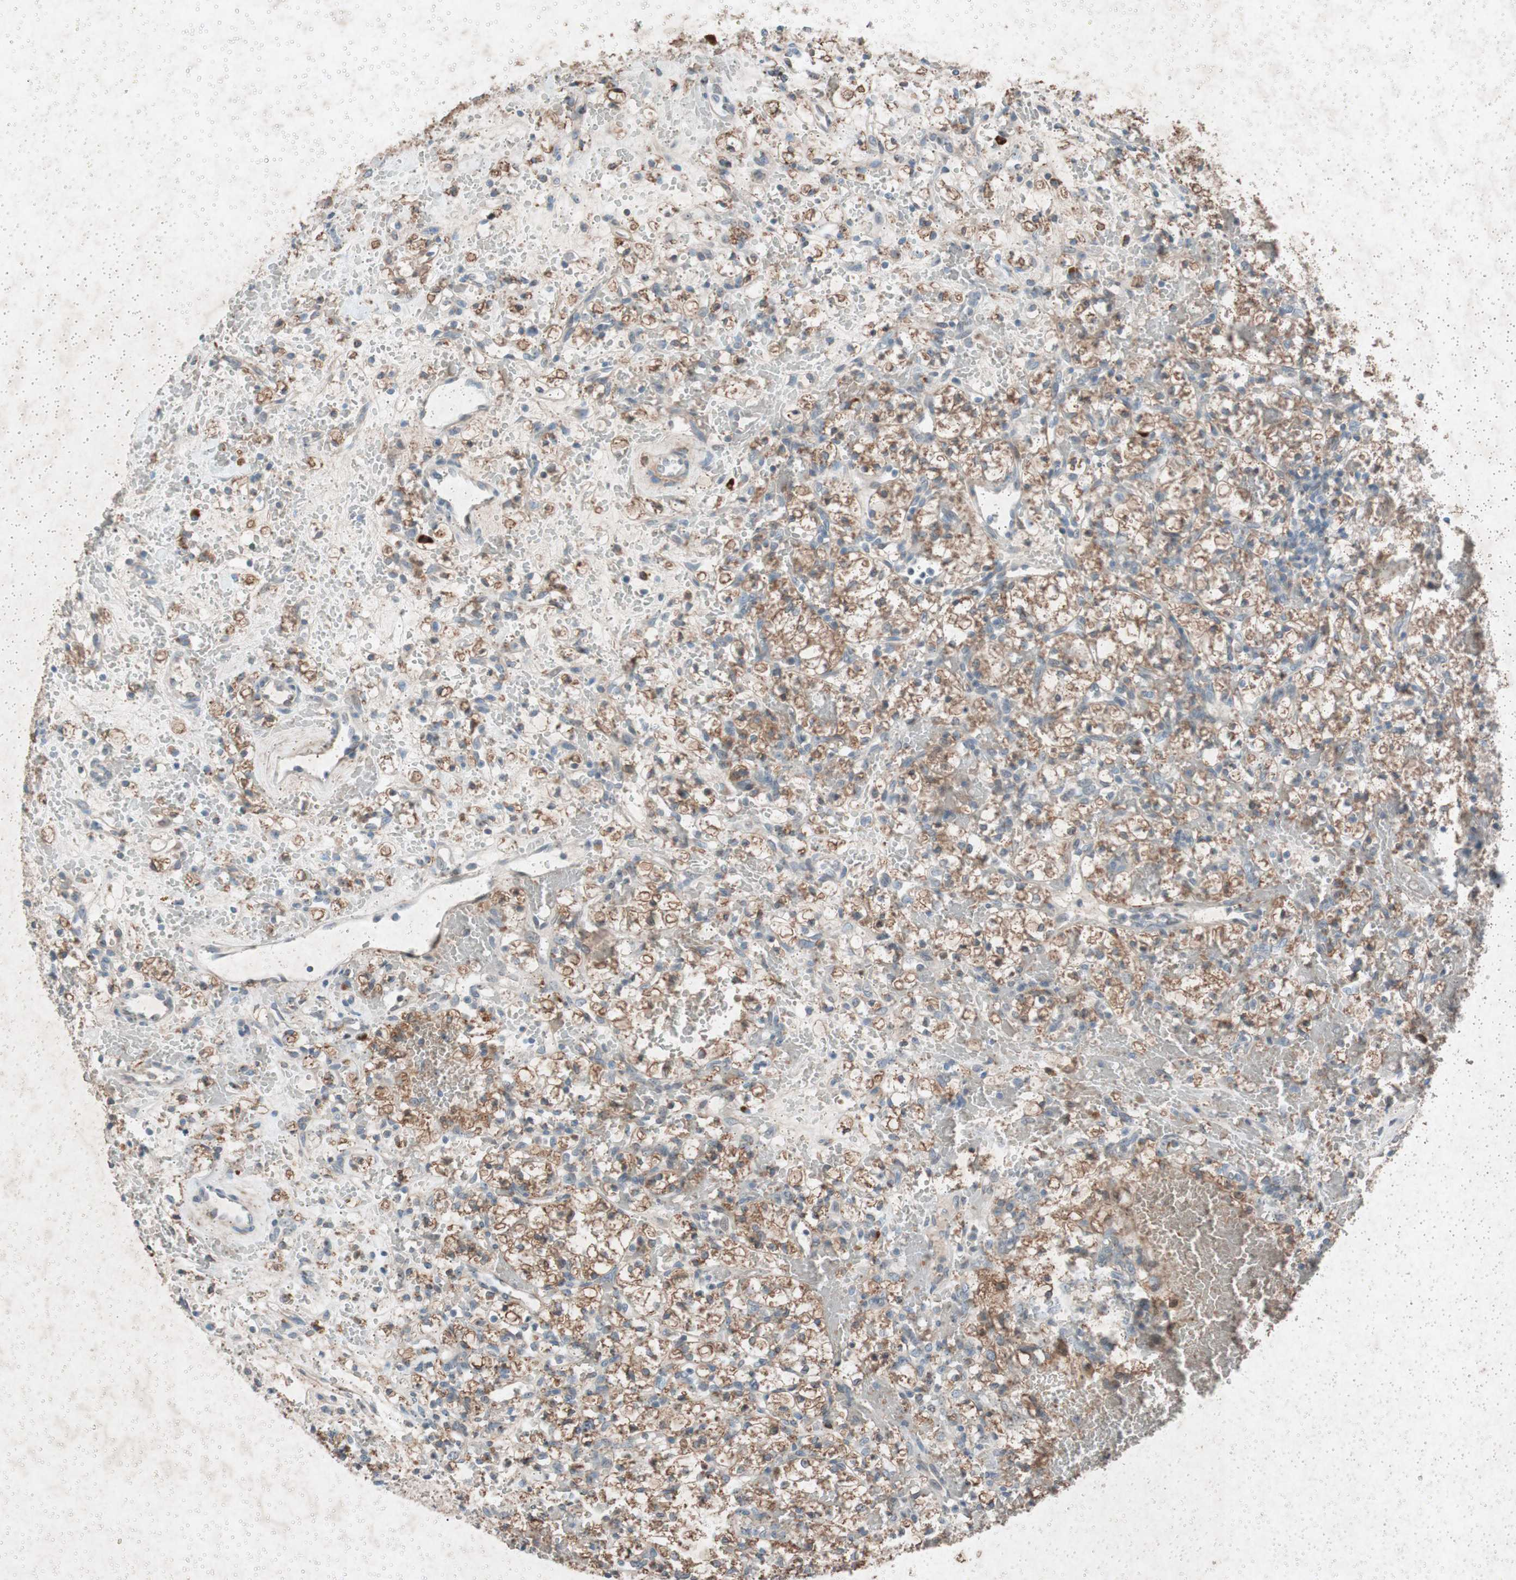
{"staining": {"intensity": "moderate", "quantity": ">75%", "location": "cytoplasmic/membranous"}, "tissue": "renal cancer", "cell_type": "Tumor cells", "image_type": "cancer", "snomed": [{"axis": "morphology", "description": "Adenocarcinoma, NOS"}, {"axis": "topography", "description": "Kidney"}], "caption": "Tumor cells display moderate cytoplasmic/membranous staining in about >75% of cells in renal cancer. Immunohistochemistry stains the protein of interest in brown and the nuclei are stained blue.", "gene": "GRB7", "patient": {"sex": "female", "age": 60}}